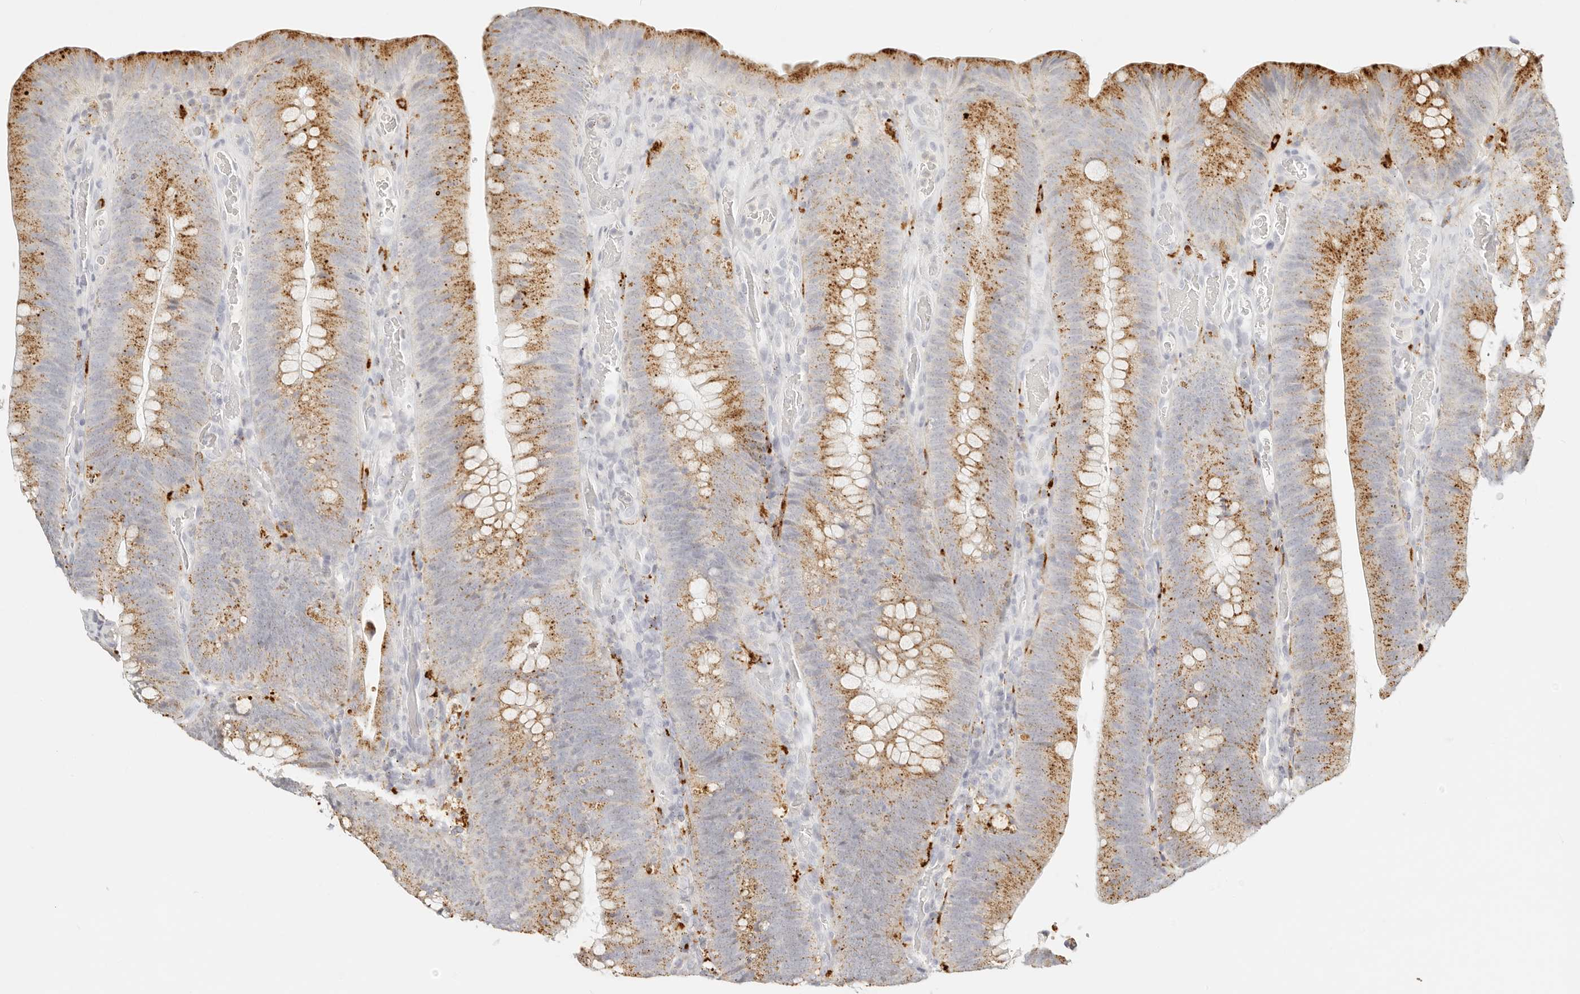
{"staining": {"intensity": "moderate", "quantity": ">75%", "location": "cytoplasmic/membranous"}, "tissue": "colorectal cancer", "cell_type": "Tumor cells", "image_type": "cancer", "snomed": [{"axis": "morphology", "description": "Normal tissue, NOS"}, {"axis": "topography", "description": "Colon"}], "caption": "Immunohistochemical staining of human colorectal cancer shows moderate cytoplasmic/membranous protein expression in approximately >75% of tumor cells. (DAB (3,3'-diaminobenzidine) IHC, brown staining for protein, blue staining for nuclei).", "gene": "RNASET2", "patient": {"sex": "female", "age": 82}}